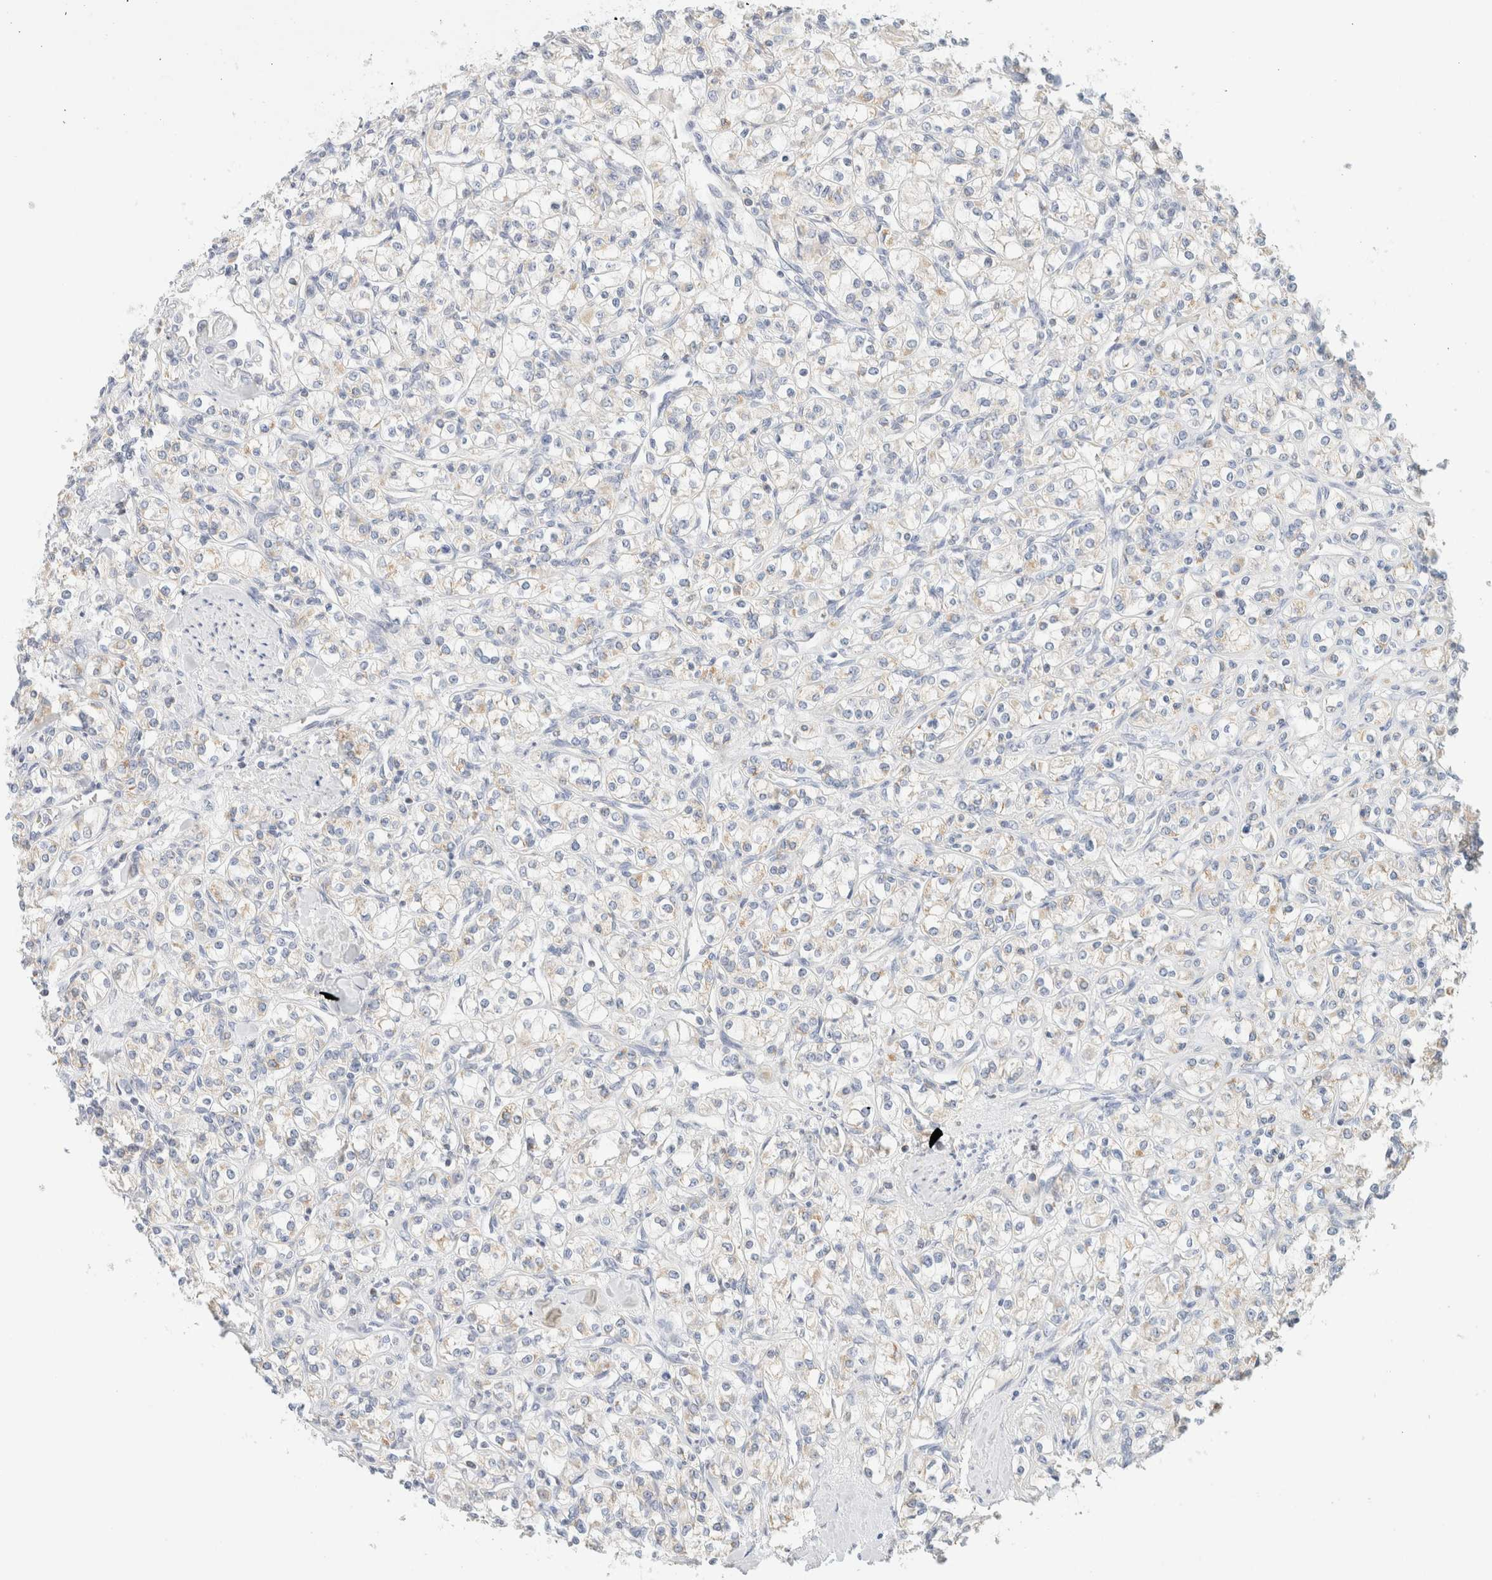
{"staining": {"intensity": "negative", "quantity": "none", "location": "none"}, "tissue": "renal cancer", "cell_type": "Tumor cells", "image_type": "cancer", "snomed": [{"axis": "morphology", "description": "Adenocarcinoma, NOS"}, {"axis": "topography", "description": "Kidney"}], "caption": "An image of renal cancer (adenocarcinoma) stained for a protein displays no brown staining in tumor cells.", "gene": "HDHD3", "patient": {"sex": "male", "age": 77}}